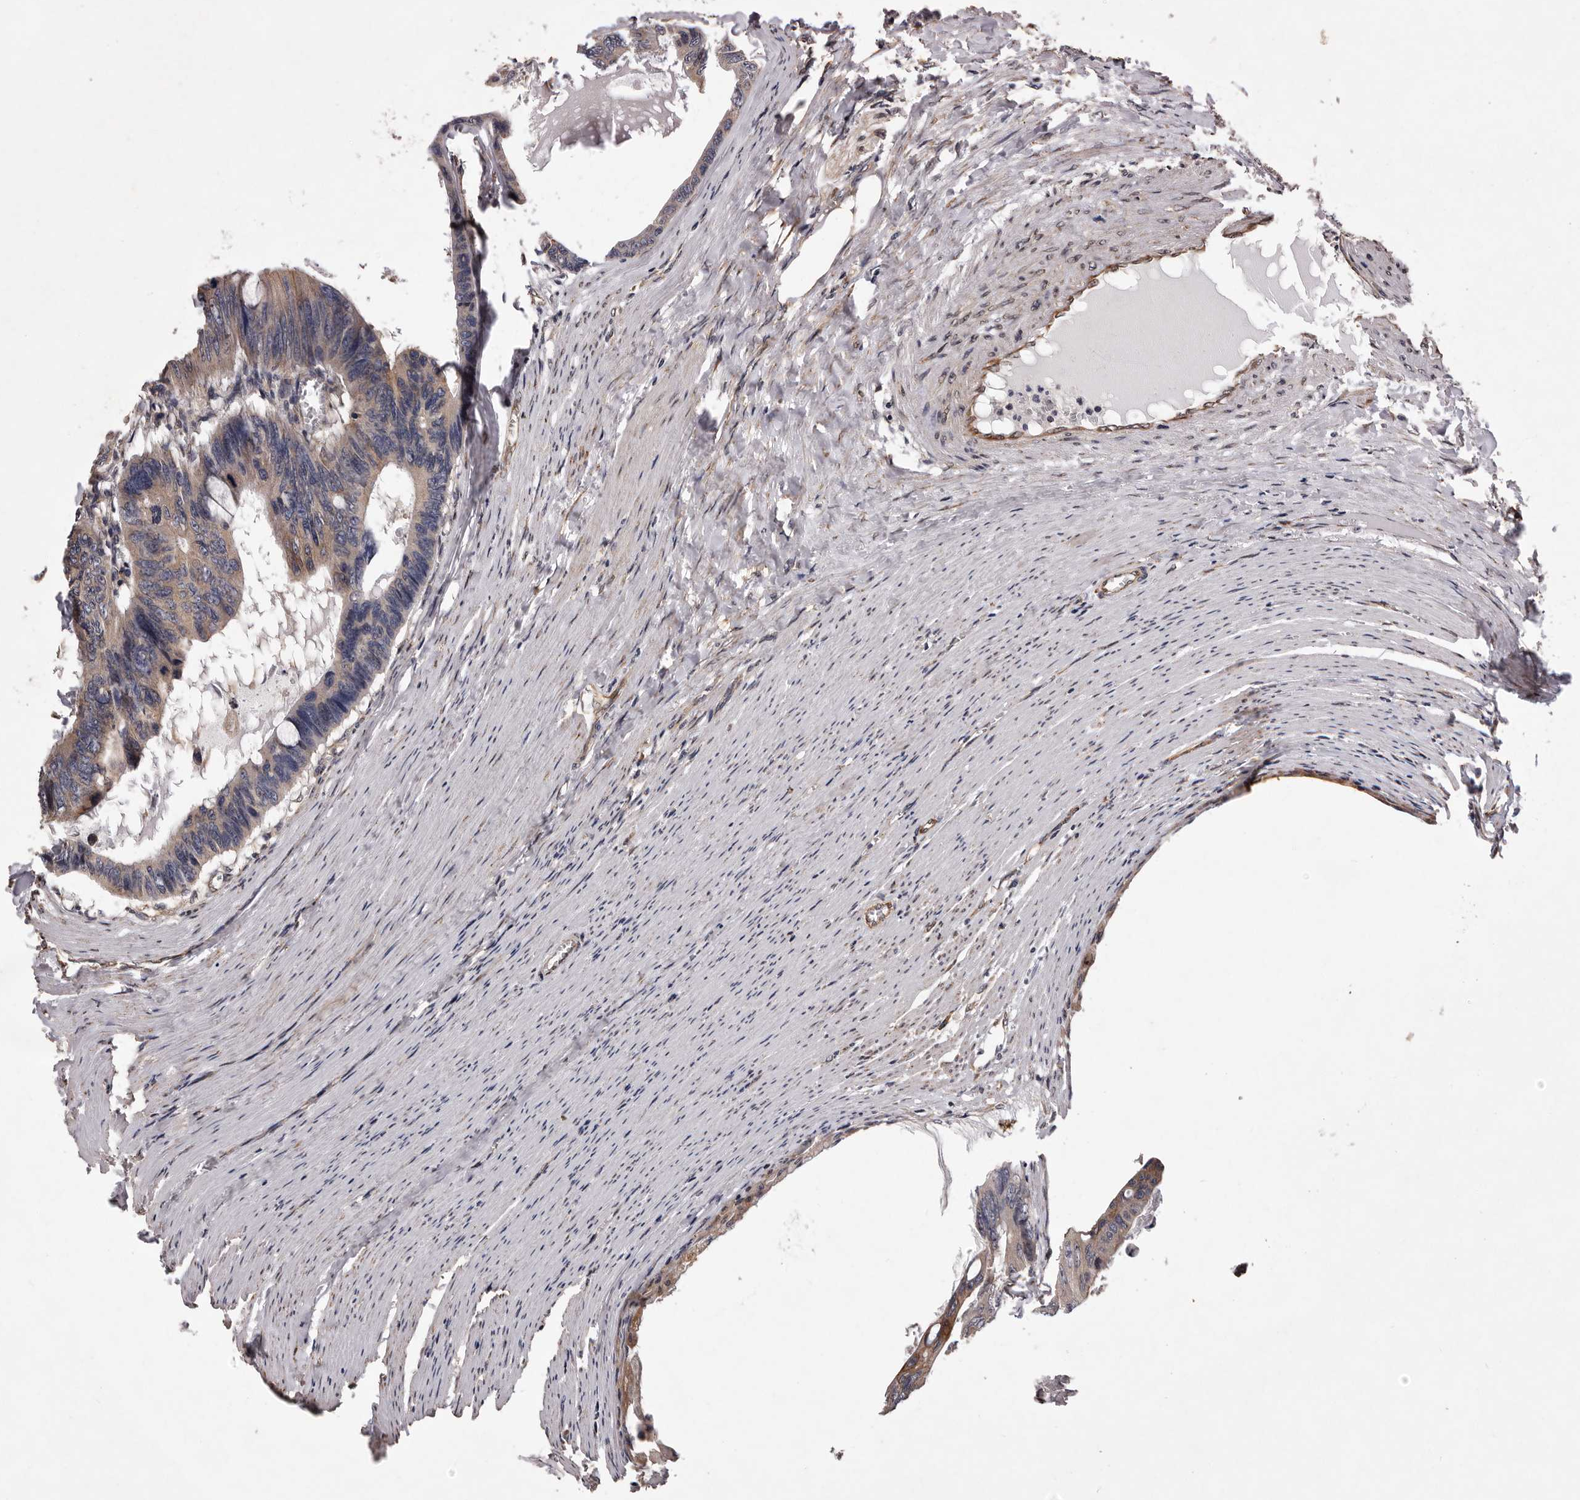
{"staining": {"intensity": "weak", "quantity": ">75%", "location": "cytoplasmic/membranous"}, "tissue": "colorectal cancer", "cell_type": "Tumor cells", "image_type": "cancer", "snomed": [{"axis": "morphology", "description": "Adenocarcinoma, NOS"}, {"axis": "topography", "description": "Colon"}], "caption": "The immunohistochemical stain shows weak cytoplasmic/membranous positivity in tumor cells of adenocarcinoma (colorectal) tissue.", "gene": "GADD45B", "patient": {"sex": "female", "age": 55}}